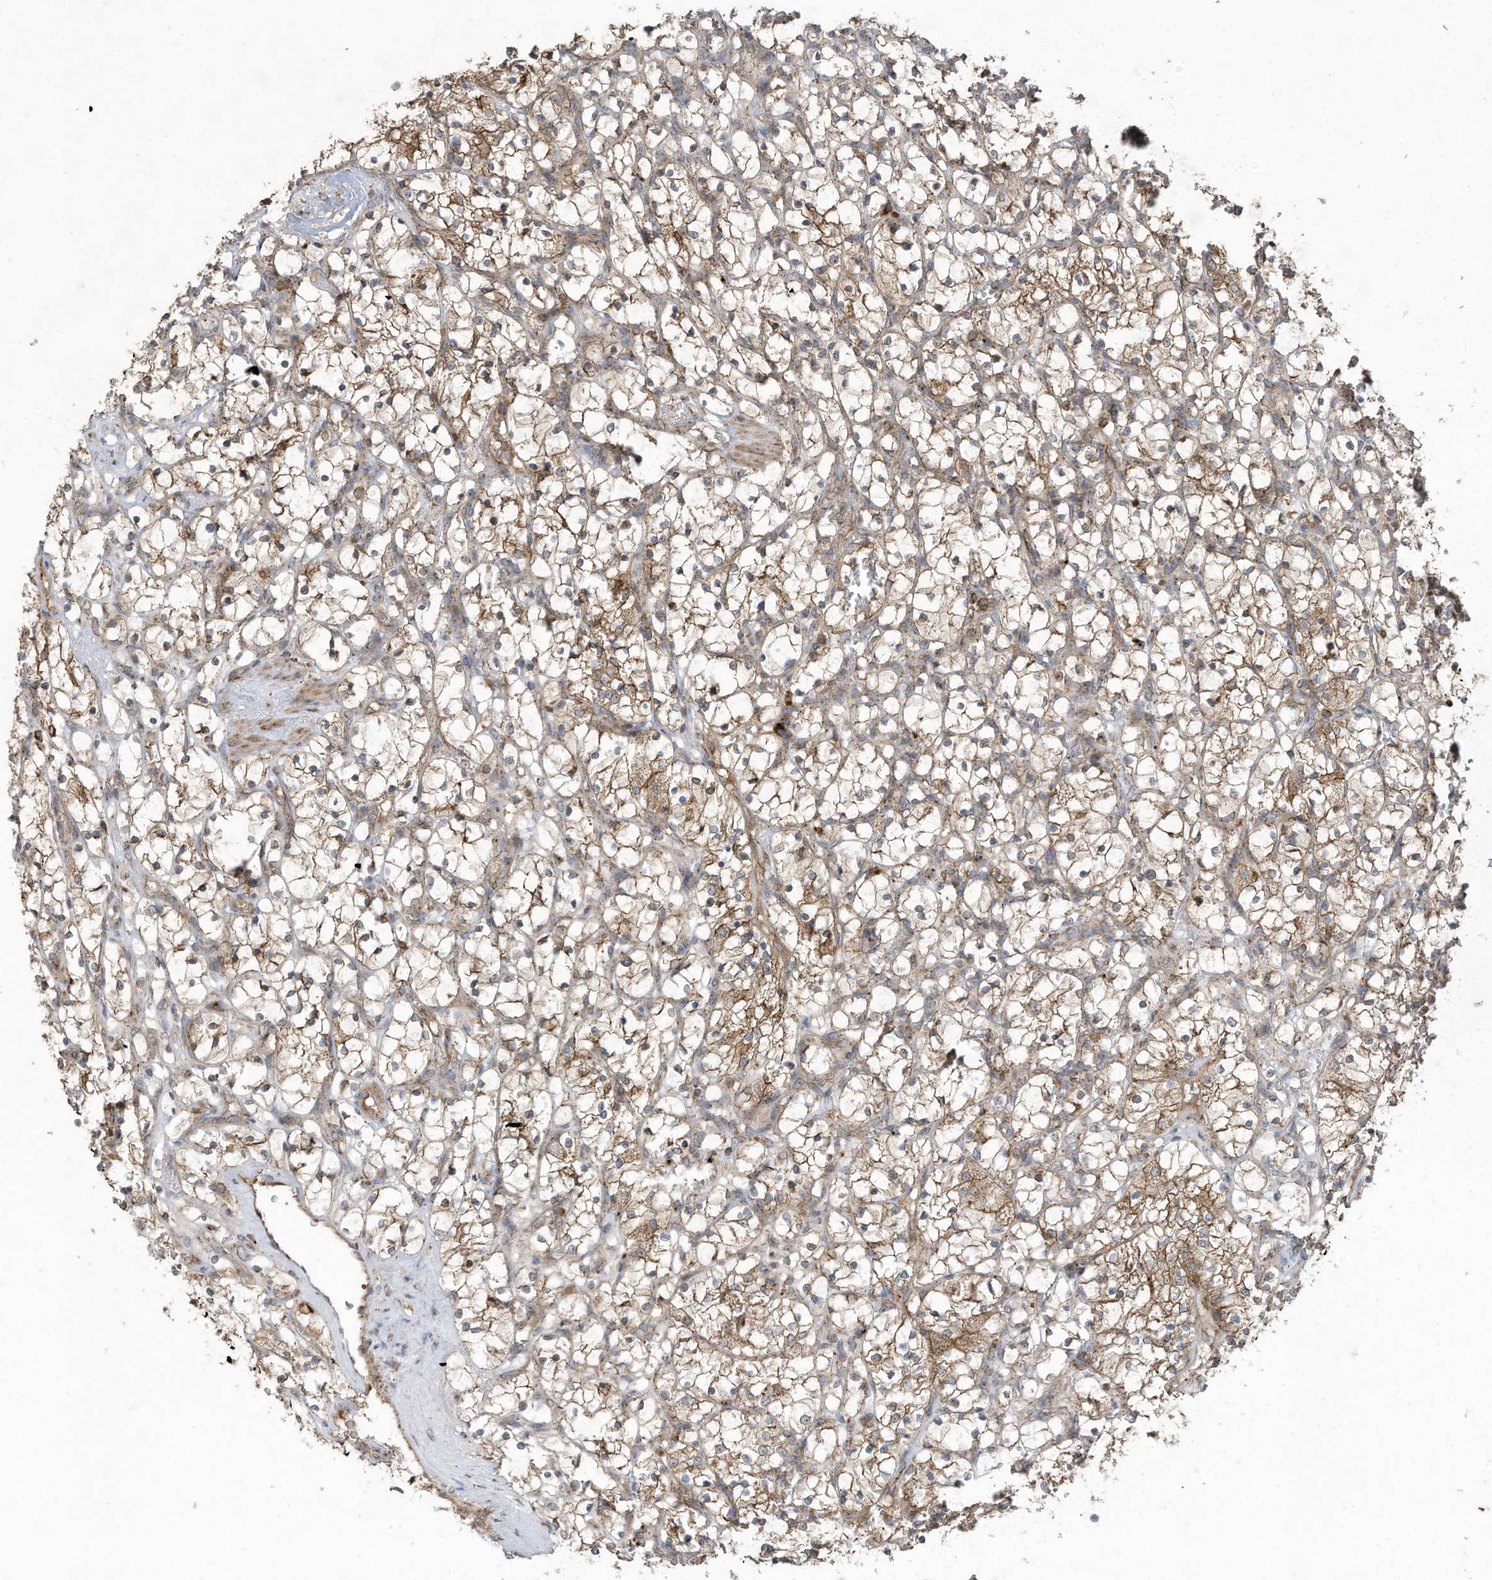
{"staining": {"intensity": "moderate", "quantity": "25%-75%", "location": "cytoplasmic/membranous"}, "tissue": "renal cancer", "cell_type": "Tumor cells", "image_type": "cancer", "snomed": [{"axis": "morphology", "description": "Adenocarcinoma, NOS"}, {"axis": "topography", "description": "Kidney"}], "caption": "Renal cancer (adenocarcinoma) stained for a protein exhibits moderate cytoplasmic/membranous positivity in tumor cells.", "gene": "C2orf74", "patient": {"sex": "female", "age": 69}}